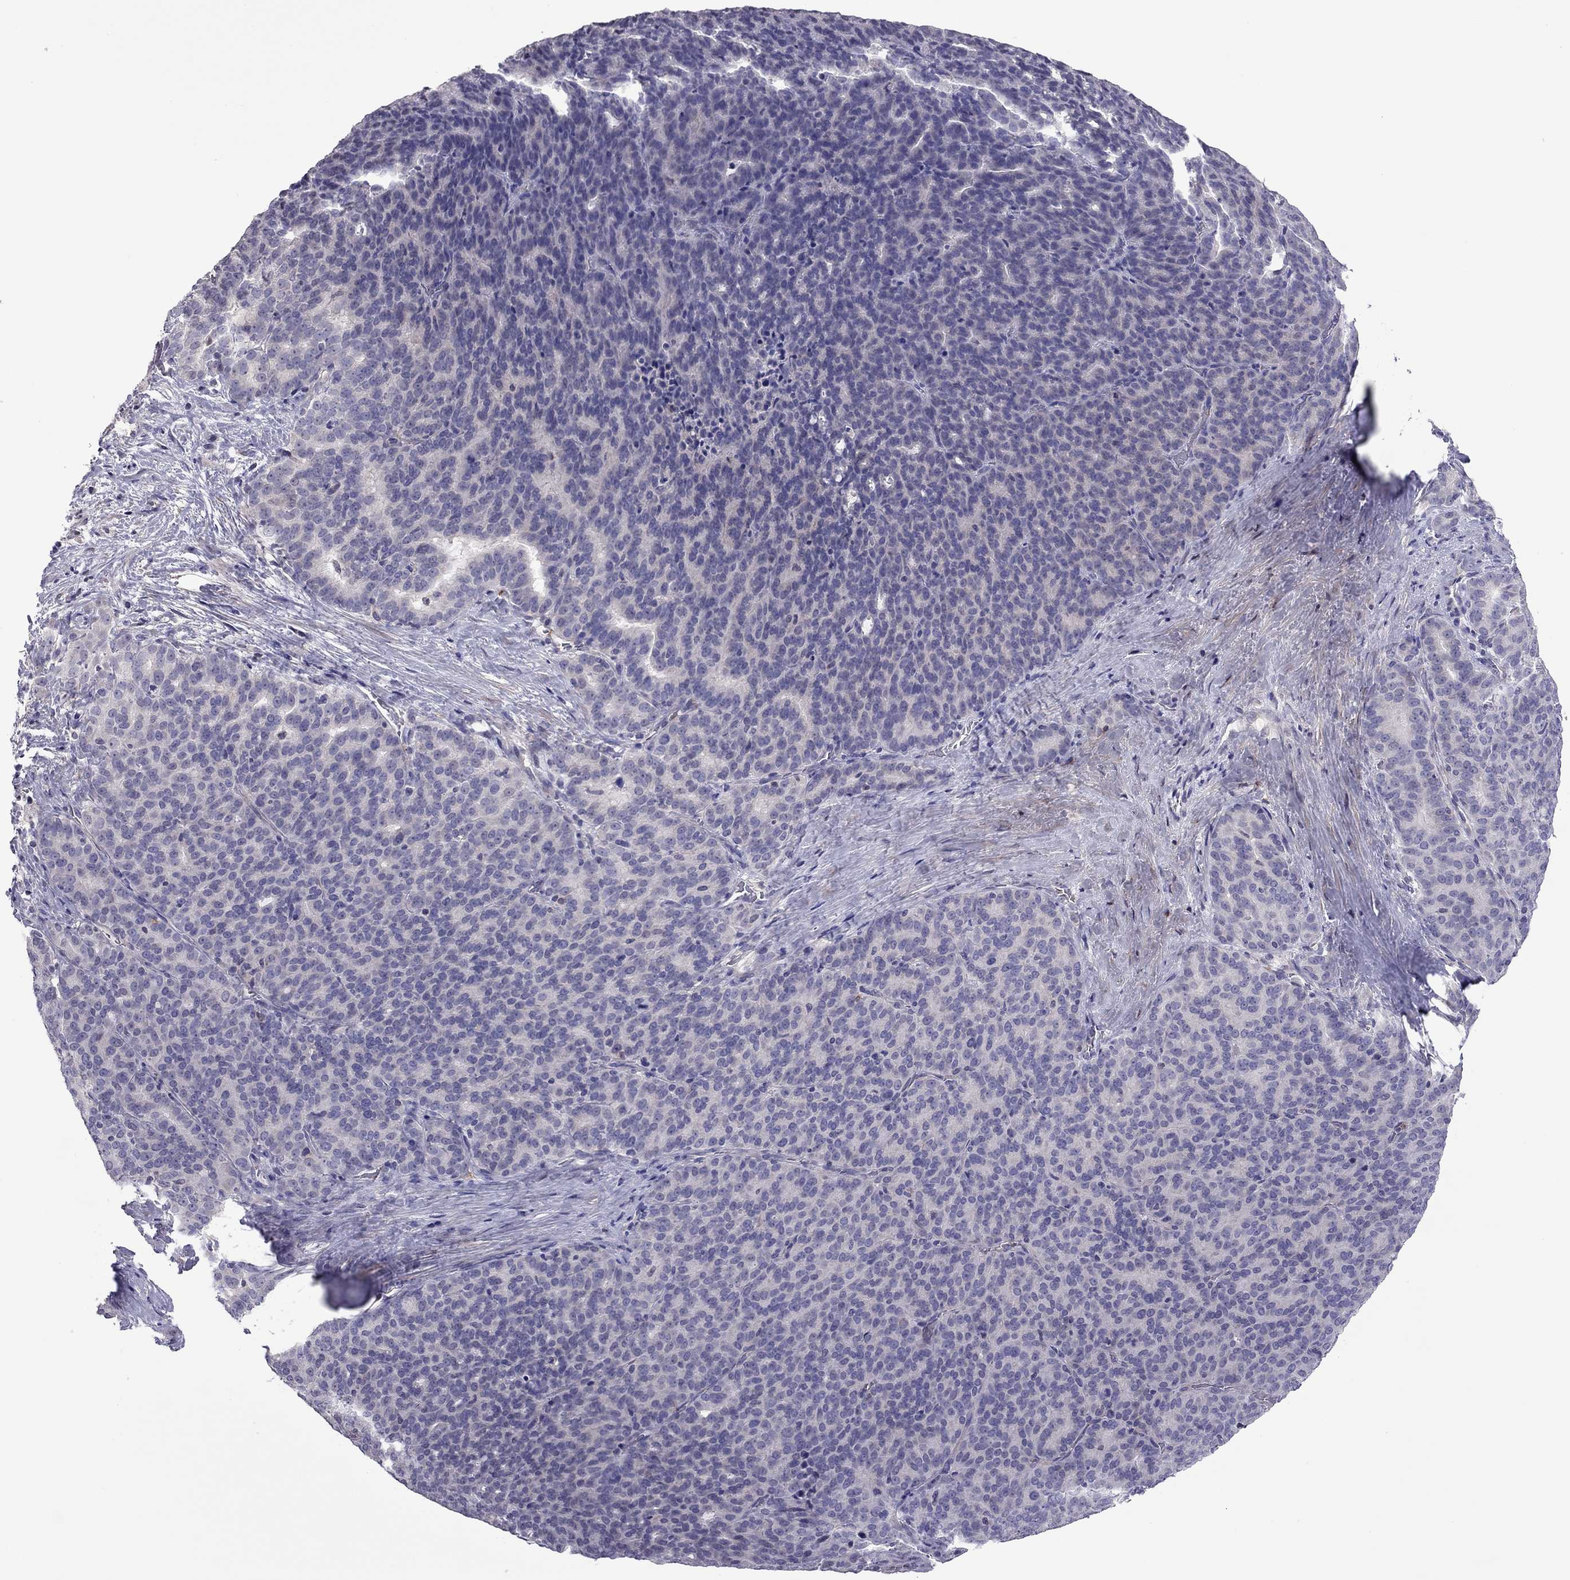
{"staining": {"intensity": "negative", "quantity": "none", "location": "none"}, "tissue": "liver cancer", "cell_type": "Tumor cells", "image_type": "cancer", "snomed": [{"axis": "morphology", "description": "Cholangiocarcinoma"}, {"axis": "topography", "description": "Liver"}], "caption": "Tumor cells show no significant positivity in liver cancer (cholangiocarcinoma).", "gene": "SLC16A8", "patient": {"sex": "female", "age": 47}}